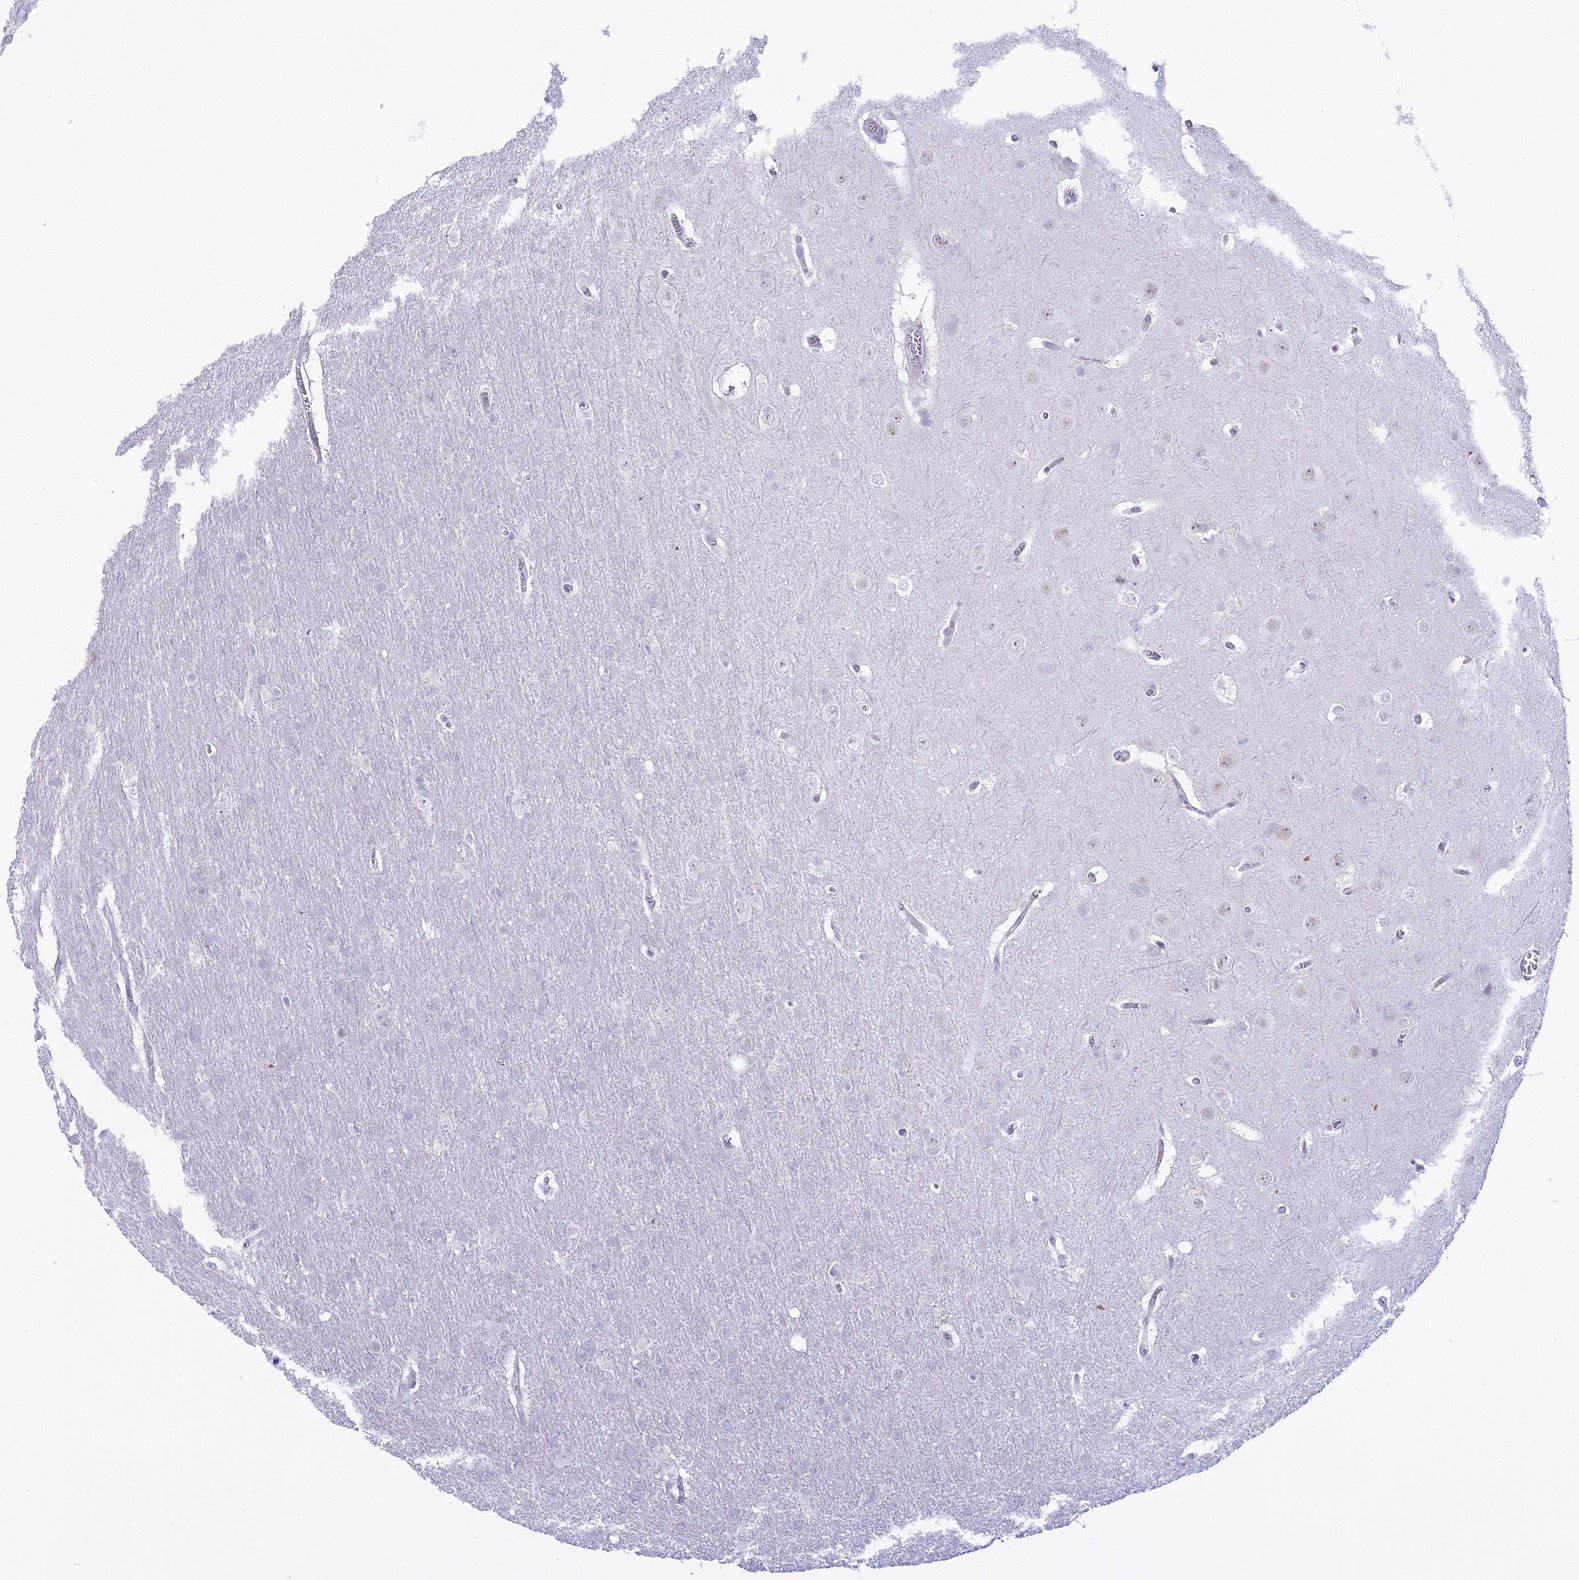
{"staining": {"intensity": "negative", "quantity": "none", "location": "none"}, "tissue": "glioma", "cell_type": "Tumor cells", "image_type": "cancer", "snomed": [{"axis": "morphology", "description": "Glioma, malignant, Low grade"}, {"axis": "topography", "description": "Brain"}], "caption": "This is an IHC histopathology image of glioma. There is no positivity in tumor cells.", "gene": "CGB2", "patient": {"sex": "female", "age": 32}}